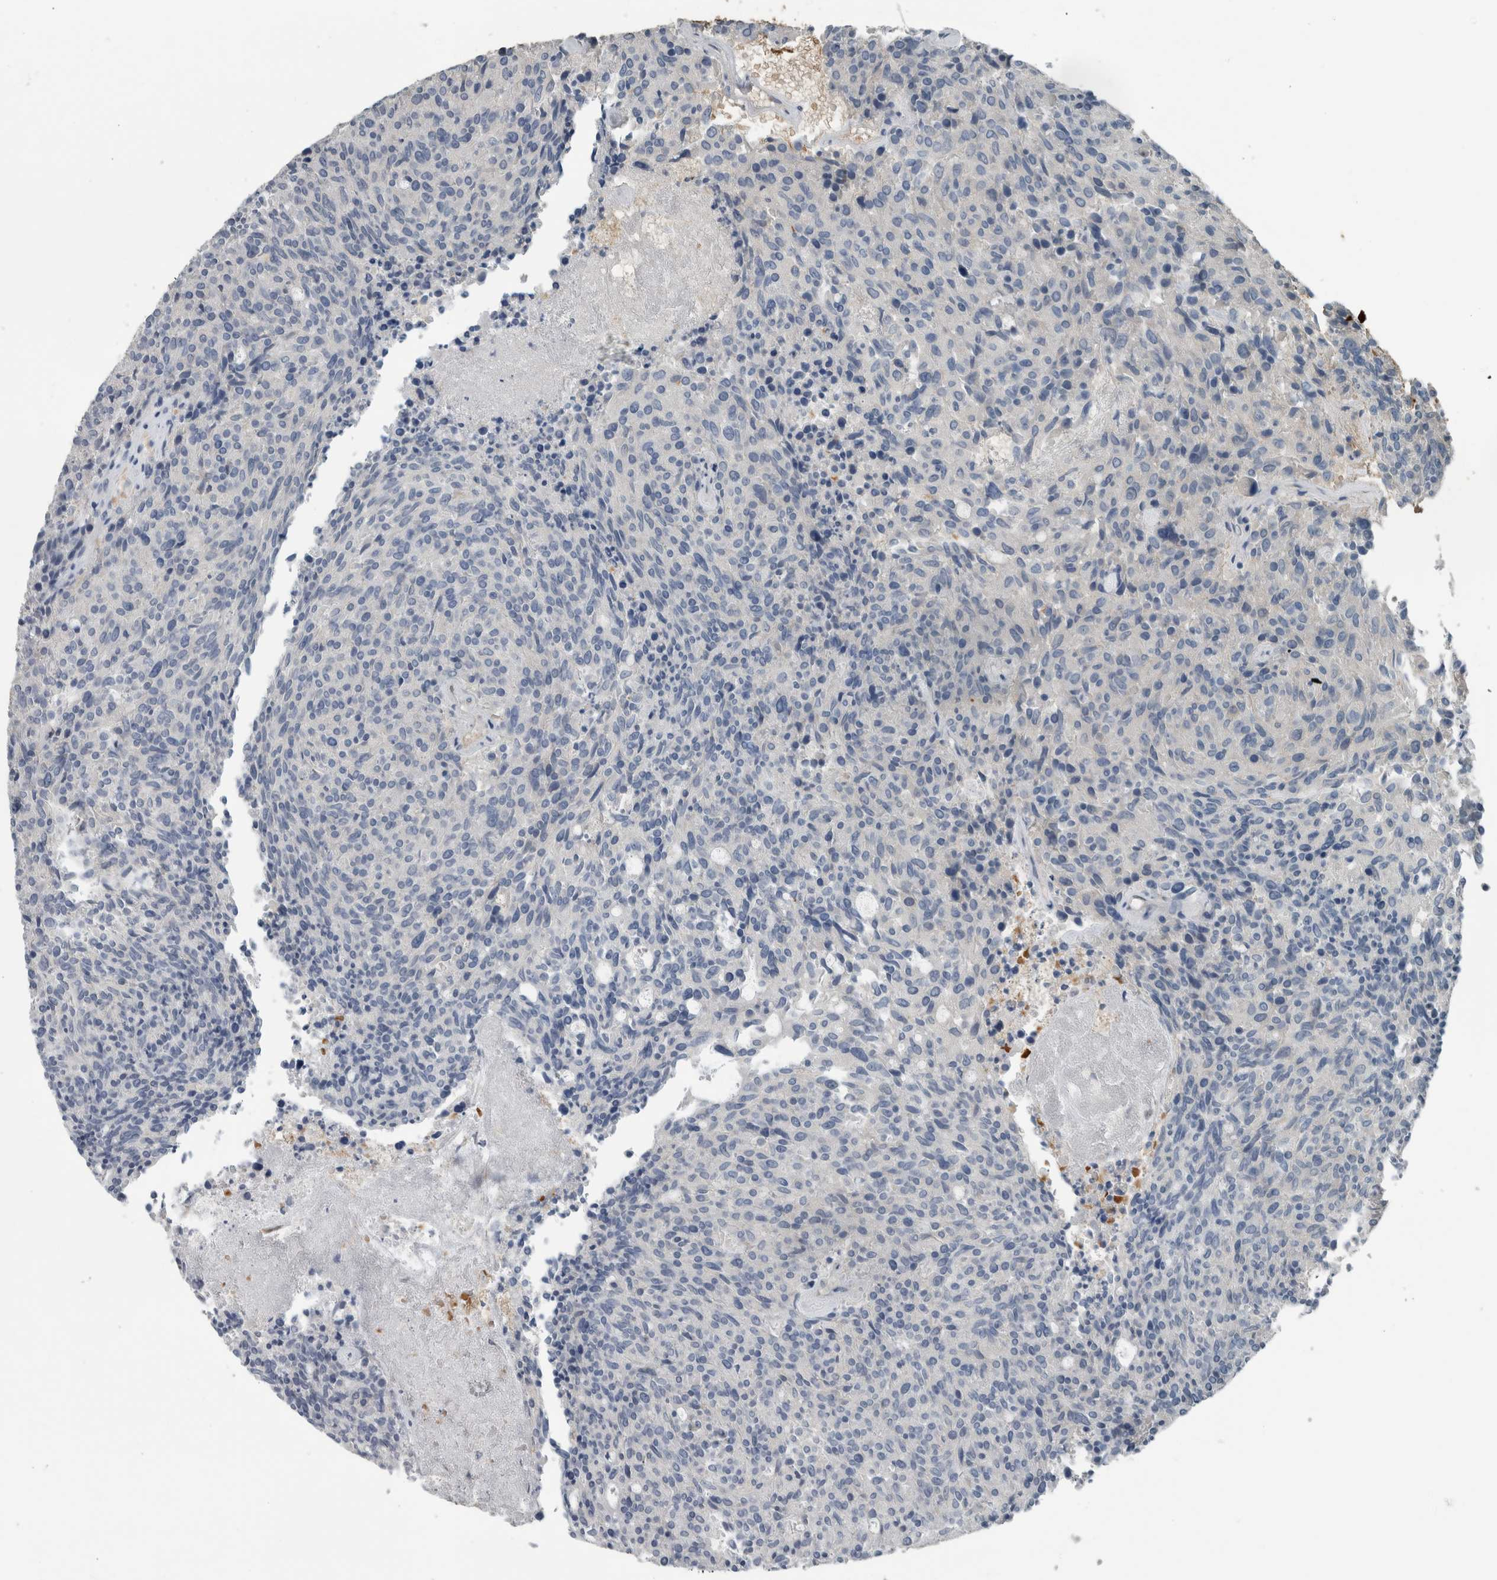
{"staining": {"intensity": "negative", "quantity": "none", "location": "none"}, "tissue": "carcinoid", "cell_type": "Tumor cells", "image_type": "cancer", "snomed": [{"axis": "morphology", "description": "Carcinoid, malignant, NOS"}, {"axis": "topography", "description": "Pancreas"}], "caption": "This histopathology image is of carcinoid (malignant) stained with IHC to label a protein in brown with the nuclei are counter-stained blue. There is no staining in tumor cells.", "gene": "SH3GL2", "patient": {"sex": "female", "age": 54}}